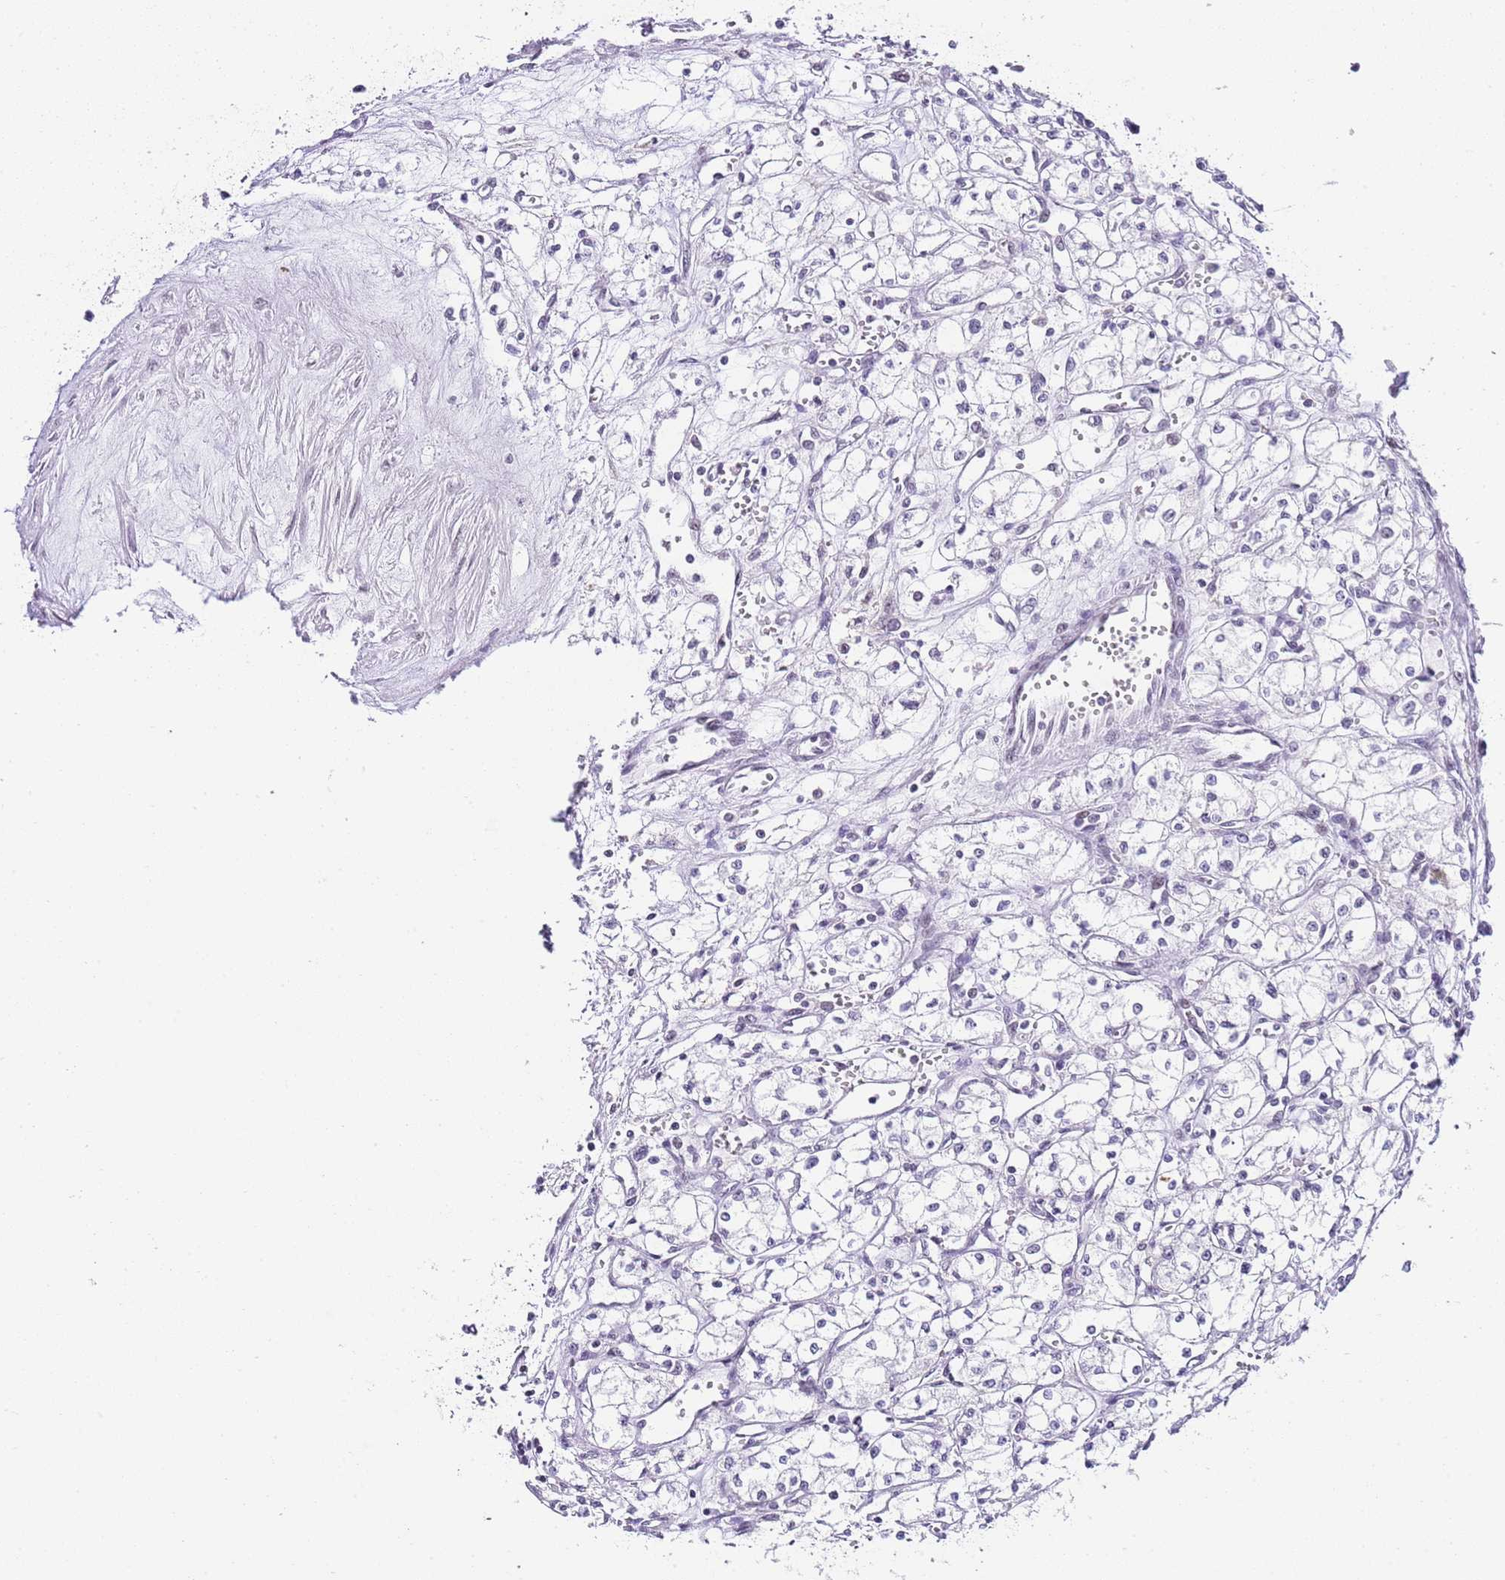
{"staining": {"intensity": "negative", "quantity": "none", "location": "none"}, "tissue": "renal cancer", "cell_type": "Tumor cells", "image_type": "cancer", "snomed": [{"axis": "morphology", "description": "Adenocarcinoma, NOS"}, {"axis": "topography", "description": "Kidney"}], "caption": "This is an immunohistochemistry (IHC) histopathology image of human renal cancer (adenocarcinoma). There is no positivity in tumor cells.", "gene": "NOP56", "patient": {"sex": "male", "age": 59}}